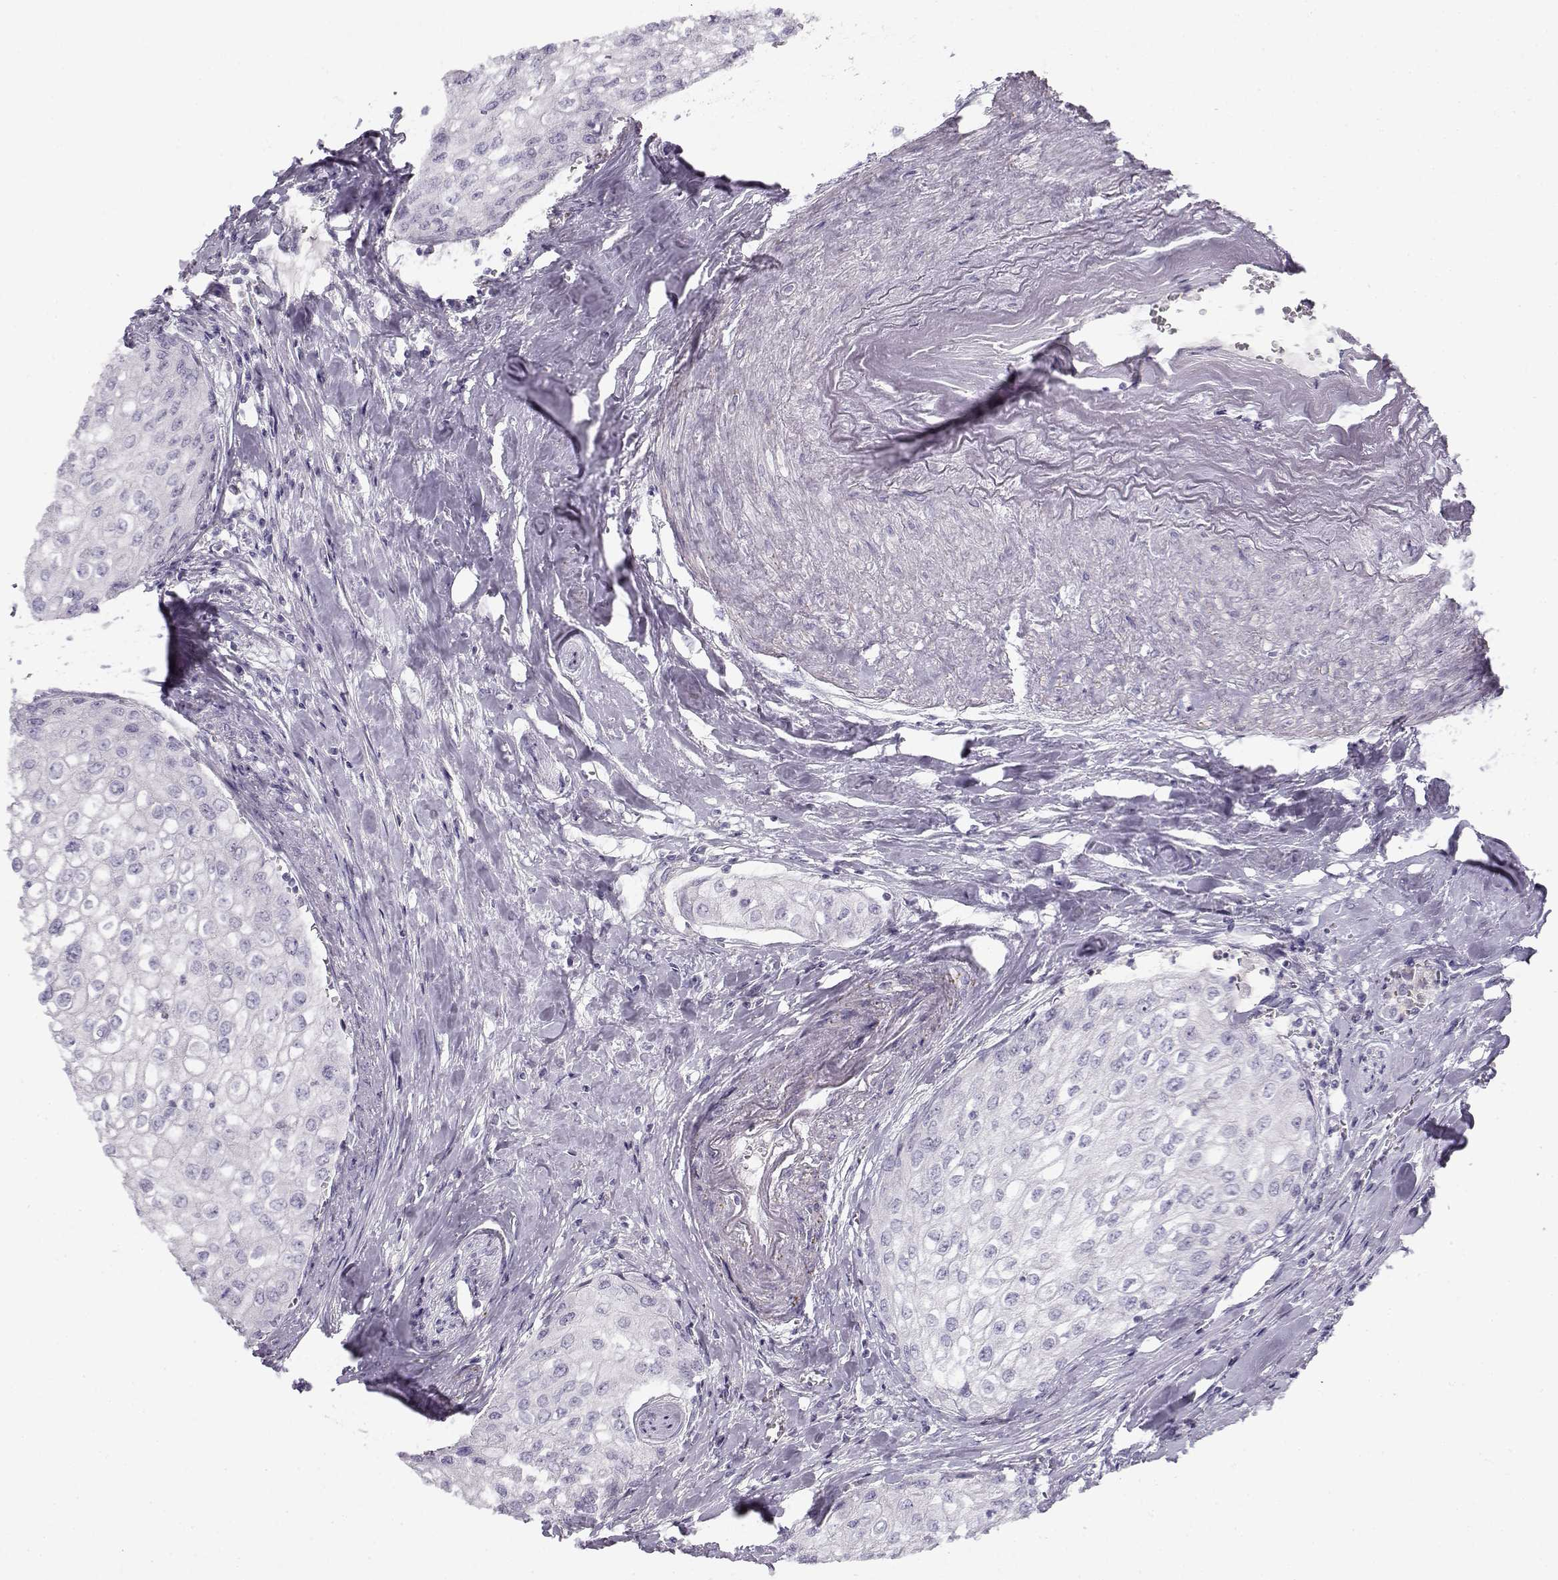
{"staining": {"intensity": "negative", "quantity": "none", "location": "none"}, "tissue": "urothelial cancer", "cell_type": "Tumor cells", "image_type": "cancer", "snomed": [{"axis": "morphology", "description": "Urothelial carcinoma, High grade"}, {"axis": "topography", "description": "Urinary bladder"}], "caption": "Tumor cells show no significant positivity in urothelial cancer. The staining is performed using DAB brown chromogen with nuclei counter-stained in using hematoxylin.", "gene": "MYO1A", "patient": {"sex": "male", "age": 62}}